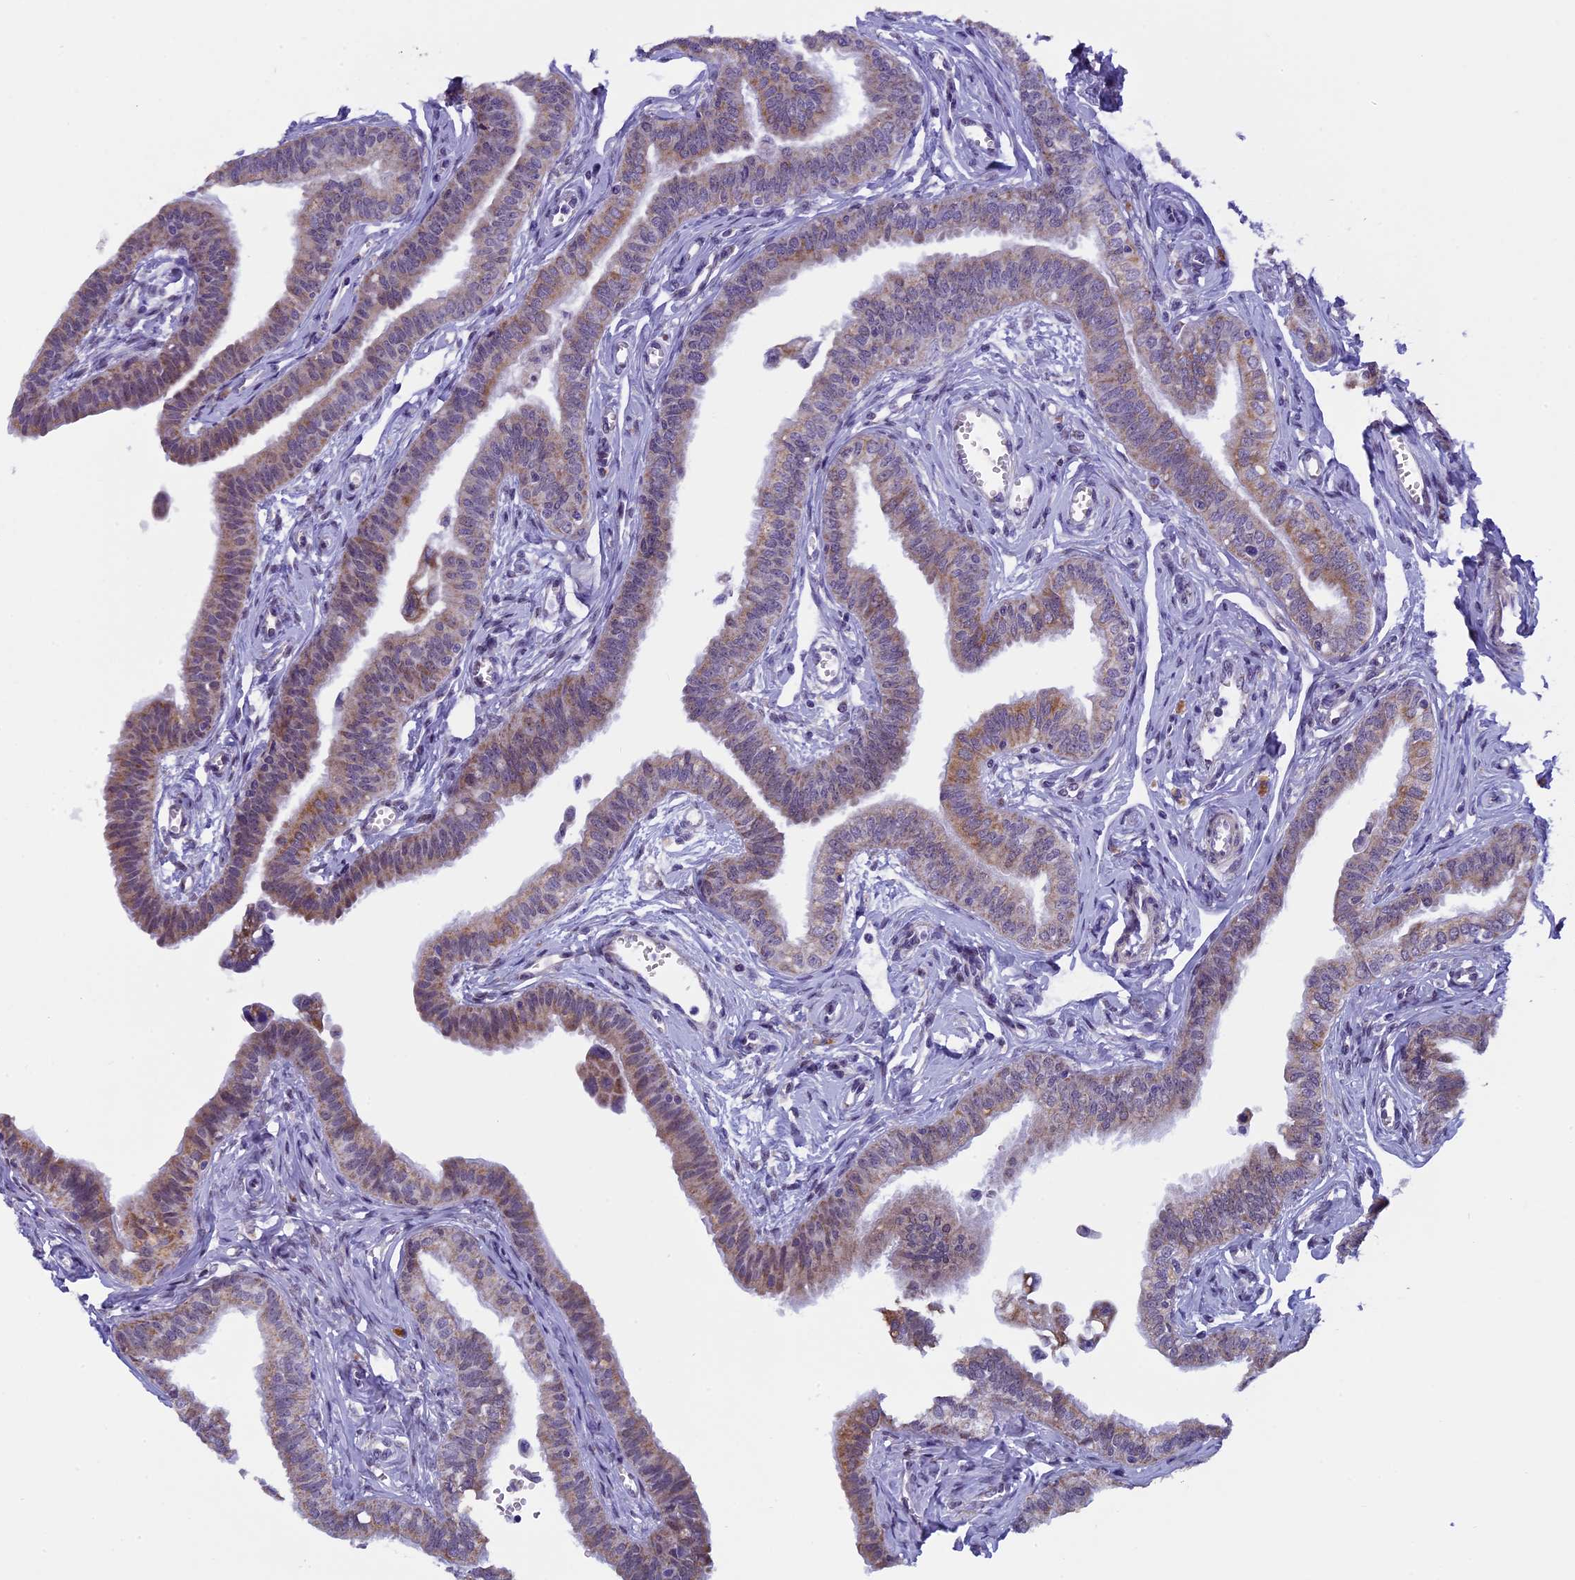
{"staining": {"intensity": "moderate", "quantity": ">75%", "location": "cytoplasmic/membranous"}, "tissue": "fallopian tube", "cell_type": "Glandular cells", "image_type": "normal", "snomed": [{"axis": "morphology", "description": "Normal tissue, NOS"}, {"axis": "morphology", "description": "Carcinoma, NOS"}, {"axis": "topography", "description": "Fallopian tube"}, {"axis": "topography", "description": "Ovary"}], "caption": "Protein positivity by immunohistochemistry (IHC) displays moderate cytoplasmic/membranous positivity in about >75% of glandular cells in normal fallopian tube.", "gene": "ZNF317", "patient": {"sex": "female", "age": 59}}